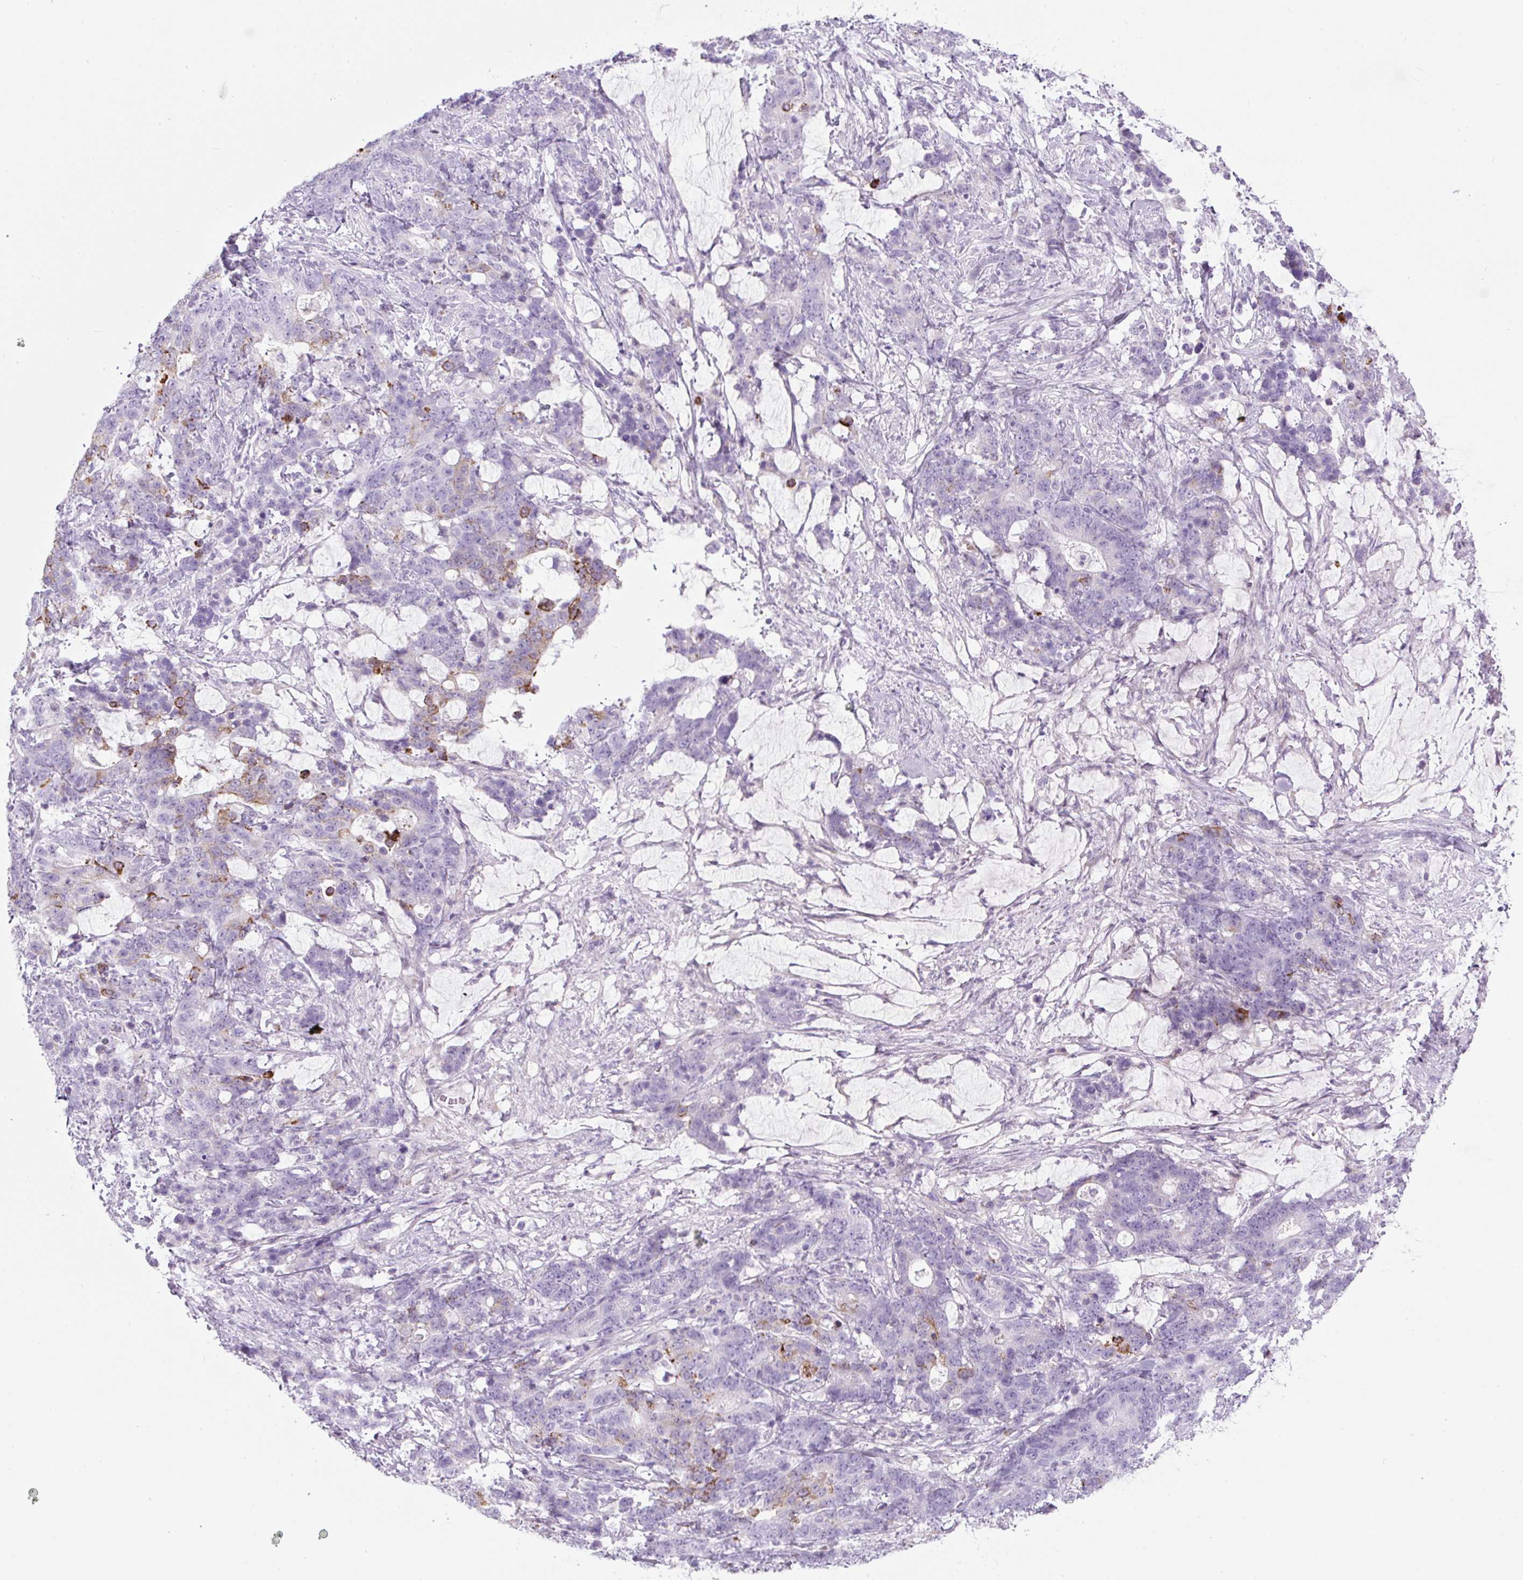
{"staining": {"intensity": "moderate", "quantity": "<25%", "location": "cytoplasmic/membranous"}, "tissue": "stomach cancer", "cell_type": "Tumor cells", "image_type": "cancer", "snomed": [{"axis": "morphology", "description": "Normal tissue, NOS"}, {"axis": "morphology", "description": "Adenocarcinoma, NOS"}, {"axis": "topography", "description": "Stomach"}], "caption": "Protein staining displays moderate cytoplasmic/membranous expression in about <25% of tumor cells in stomach cancer.", "gene": "FGFBP3", "patient": {"sex": "female", "age": 64}}